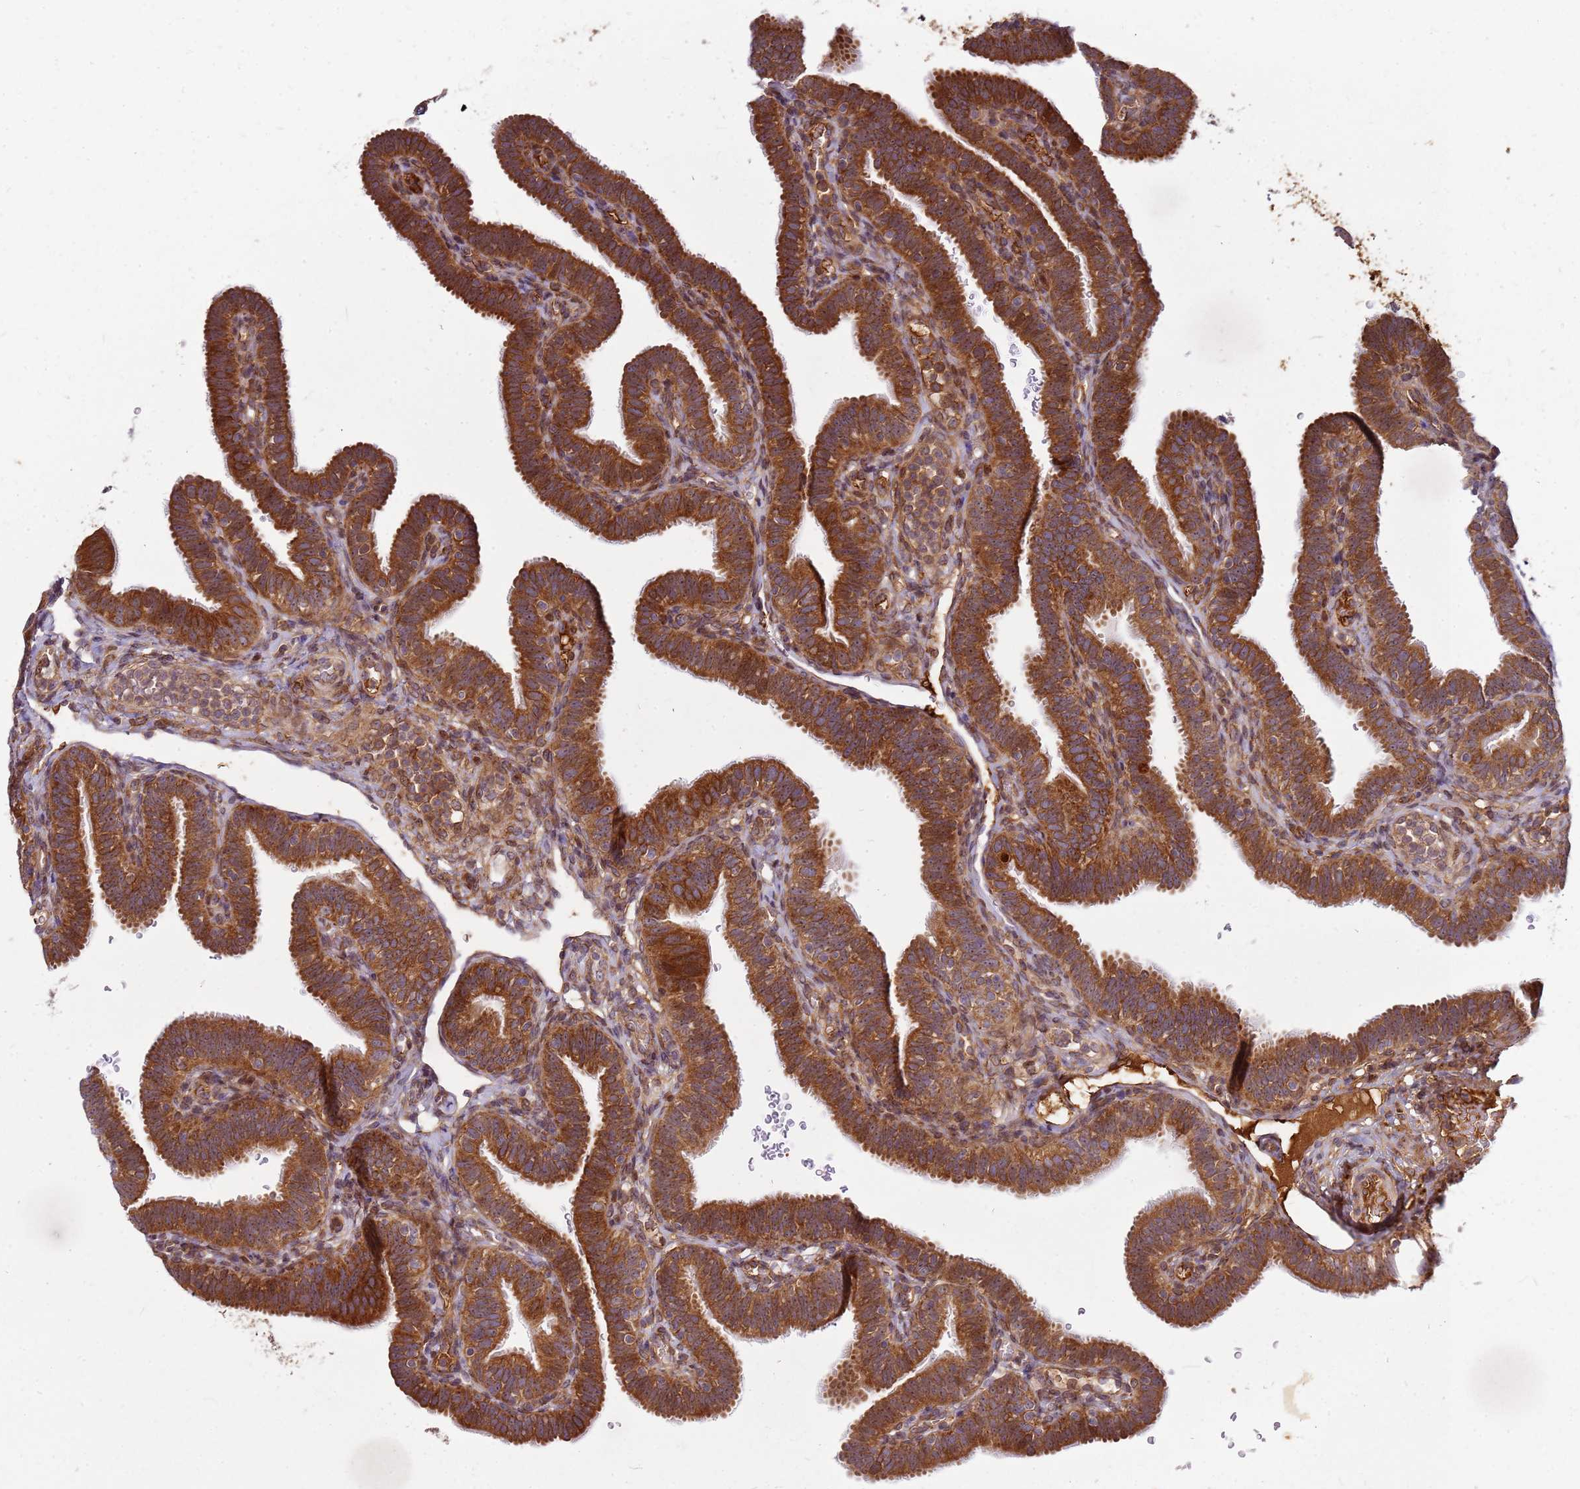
{"staining": {"intensity": "moderate", "quantity": ">75%", "location": "cytoplasmic/membranous"}, "tissue": "fallopian tube", "cell_type": "Glandular cells", "image_type": "normal", "snomed": [{"axis": "morphology", "description": "Normal tissue, NOS"}, {"axis": "topography", "description": "Fallopian tube"}], "caption": "About >75% of glandular cells in benign fallopian tube show moderate cytoplasmic/membranous protein staining as visualized by brown immunohistochemical staining.", "gene": "CCDC159", "patient": {"sex": "female", "age": 41}}